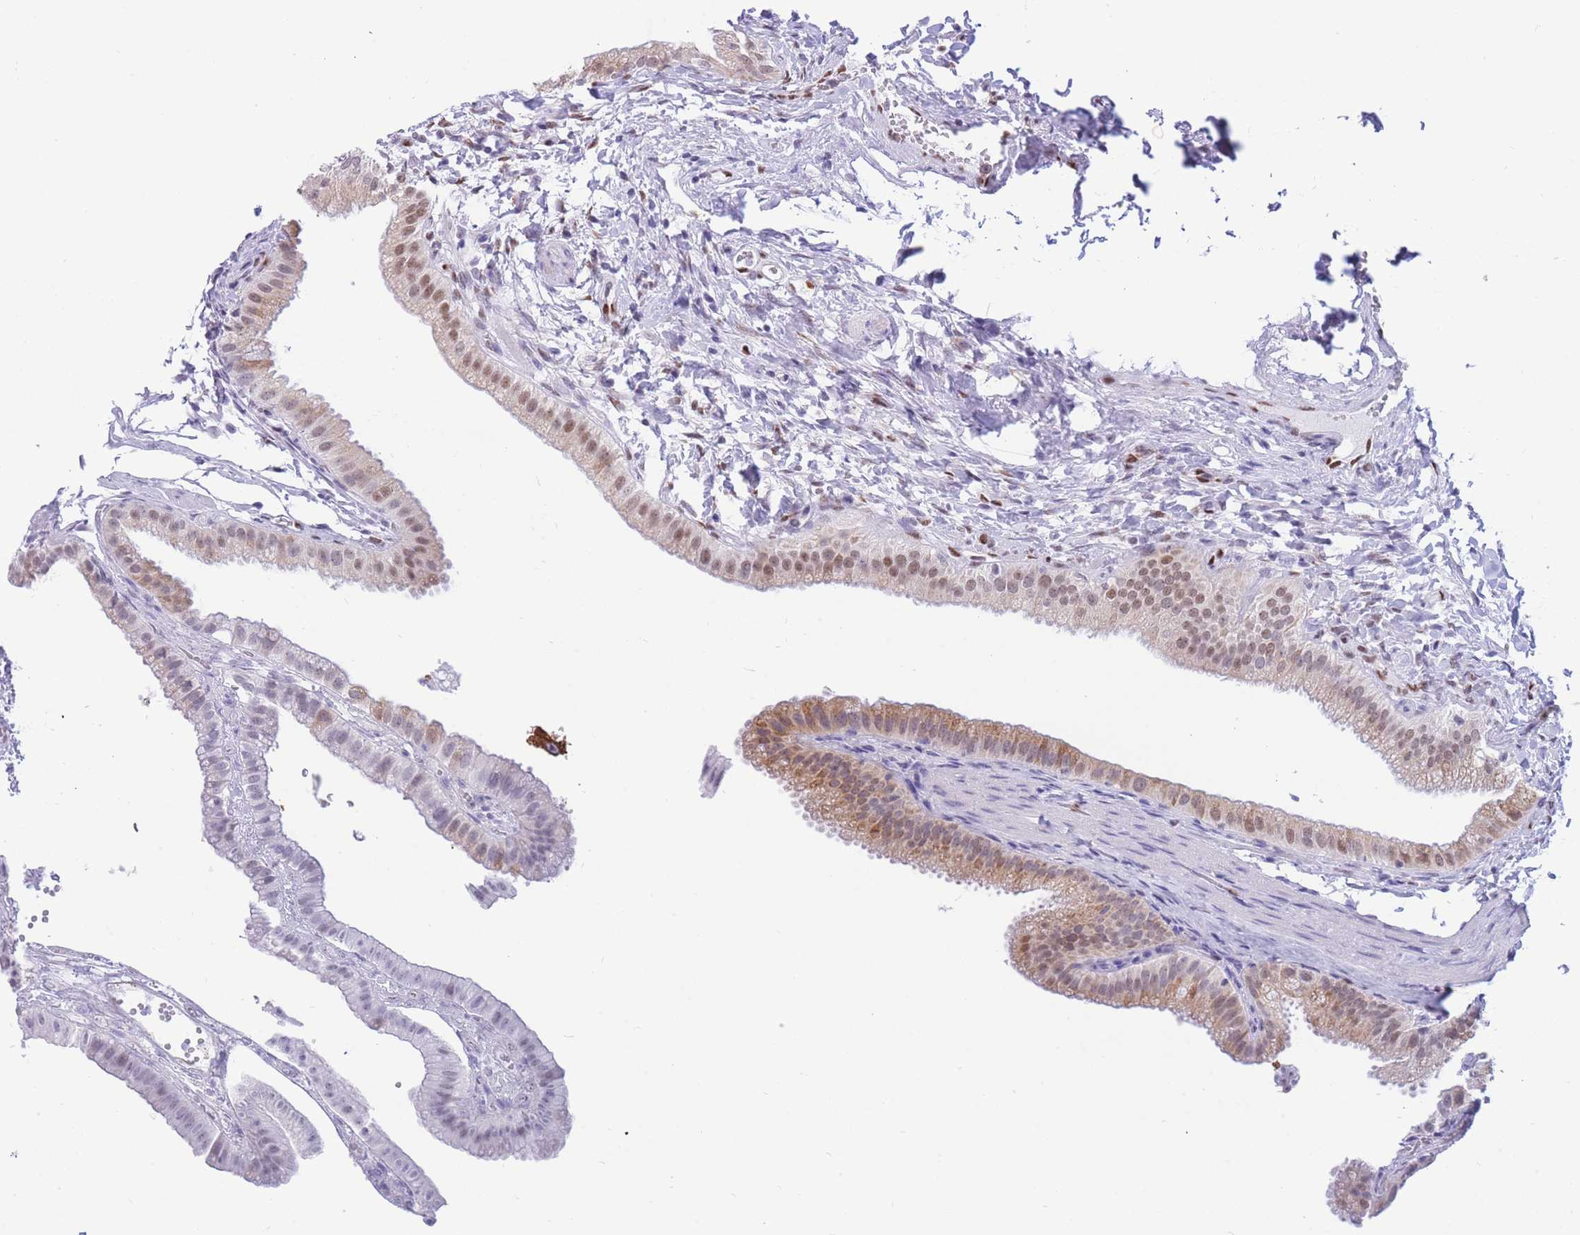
{"staining": {"intensity": "moderate", "quantity": "25%-75%", "location": "cytoplasmic/membranous,nuclear"}, "tissue": "gallbladder", "cell_type": "Glandular cells", "image_type": "normal", "snomed": [{"axis": "morphology", "description": "Normal tissue, NOS"}, {"axis": "topography", "description": "Gallbladder"}], "caption": "The photomicrograph reveals staining of benign gallbladder, revealing moderate cytoplasmic/membranous,nuclear protein expression (brown color) within glandular cells. (DAB IHC with brightfield microscopy, high magnification).", "gene": "FAM153A", "patient": {"sex": "female", "age": 61}}